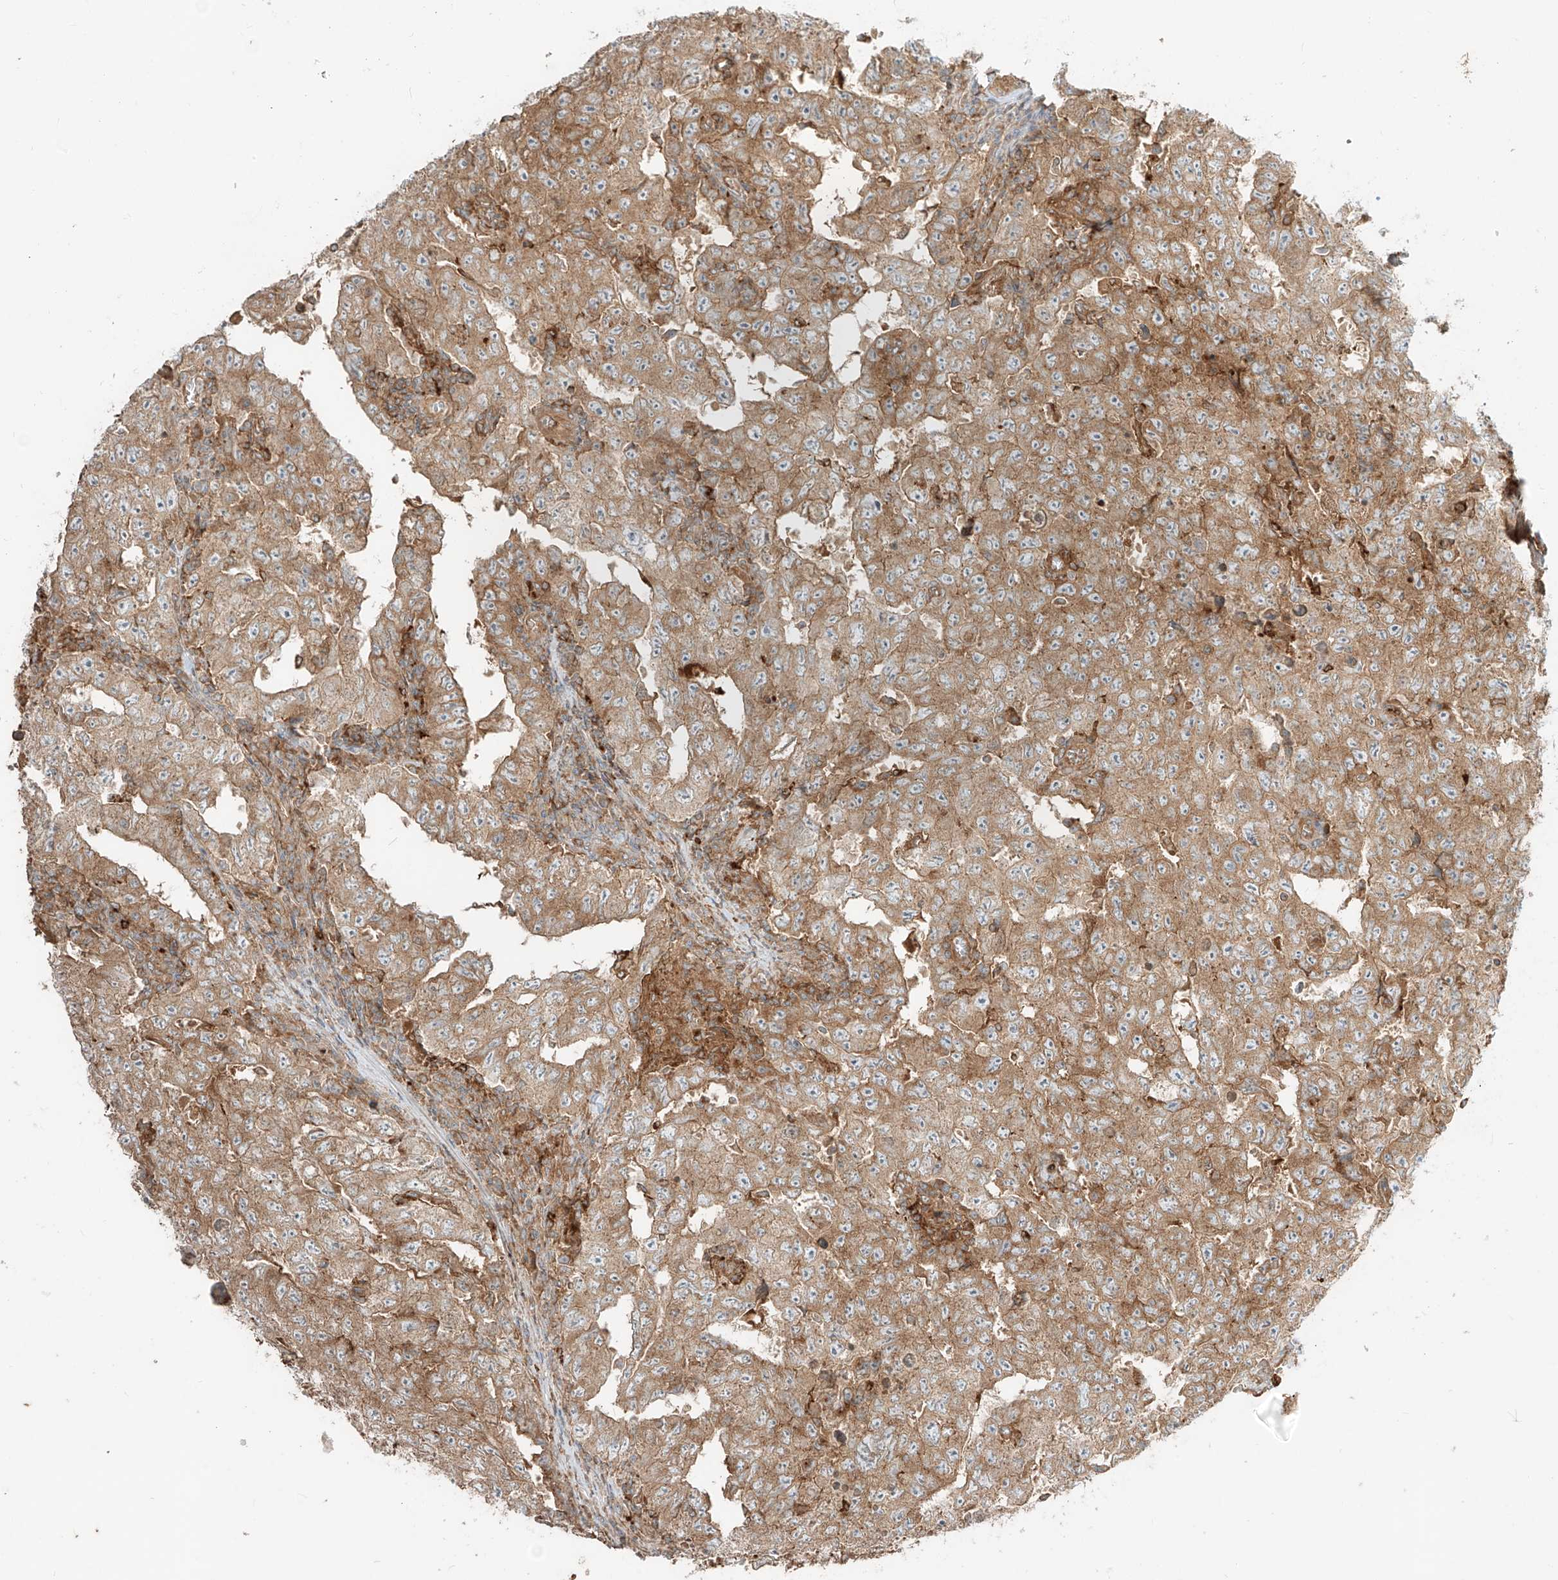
{"staining": {"intensity": "moderate", "quantity": ">75%", "location": "cytoplasmic/membranous"}, "tissue": "testis cancer", "cell_type": "Tumor cells", "image_type": "cancer", "snomed": [{"axis": "morphology", "description": "Carcinoma, Embryonal, NOS"}, {"axis": "topography", "description": "Testis"}], "caption": "Human testis embryonal carcinoma stained with a protein marker displays moderate staining in tumor cells.", "gene": "CCDC115", "patient": {"sex": "male", "age": 26}}